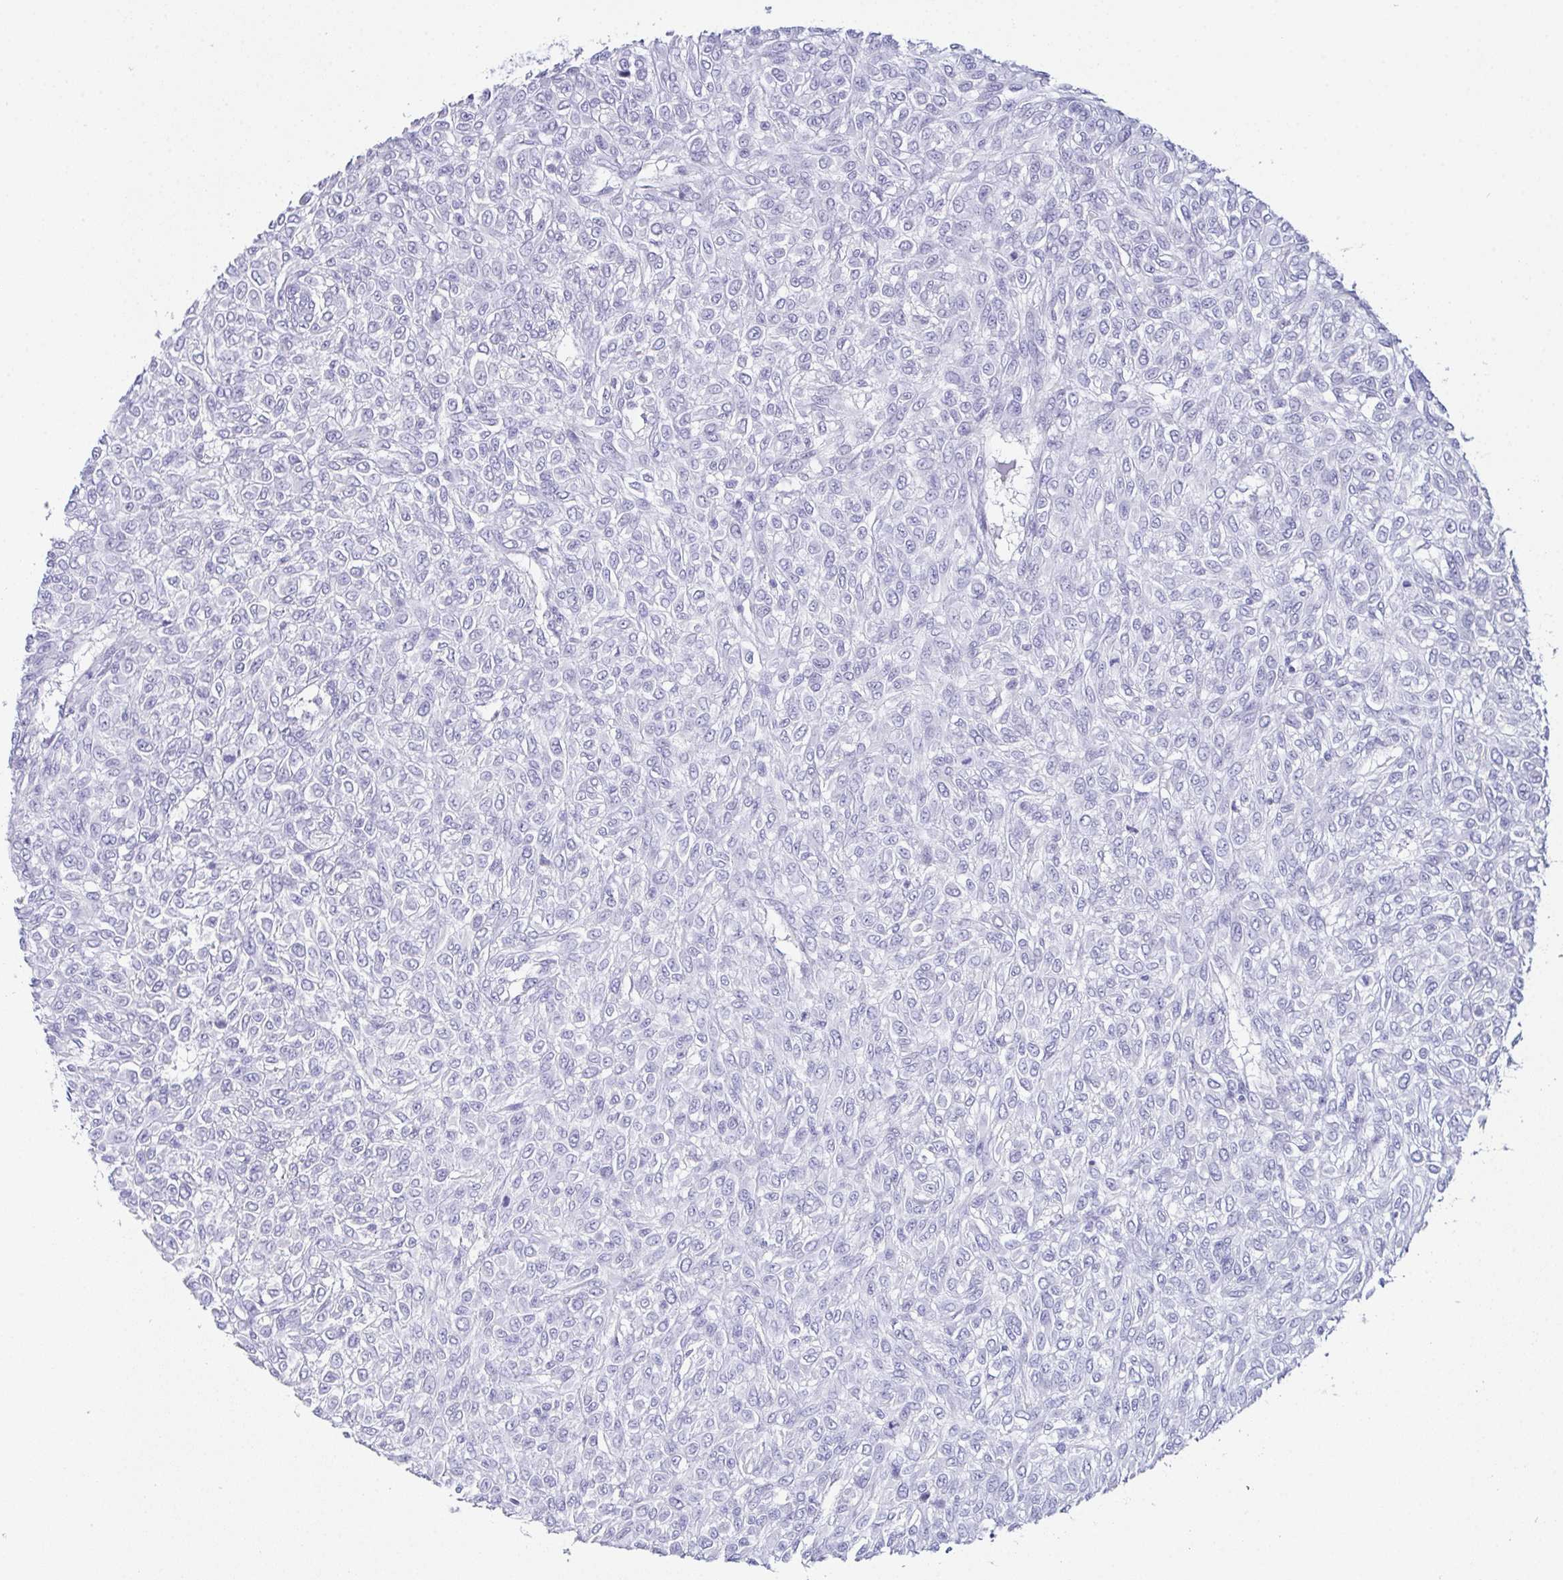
{"staining": {"intensity": "negative", "quantity": "none", "location": "none"}, "tissue": "renal cancer", "cell_type": "Tumor cells", "image_type": "cancer", "snomed": [{"axis": "morphology", "description": "Adenocarcinoma, NOS"}, {"axis": "topography", "description": "Kidney"}], "caption": "Photomicrograph shows no significant protein positivity in tumor cells of renal cancer (adenocarcinoma).", "gene": "TEX19", "patient": {"sex": "male", "age": 58}}